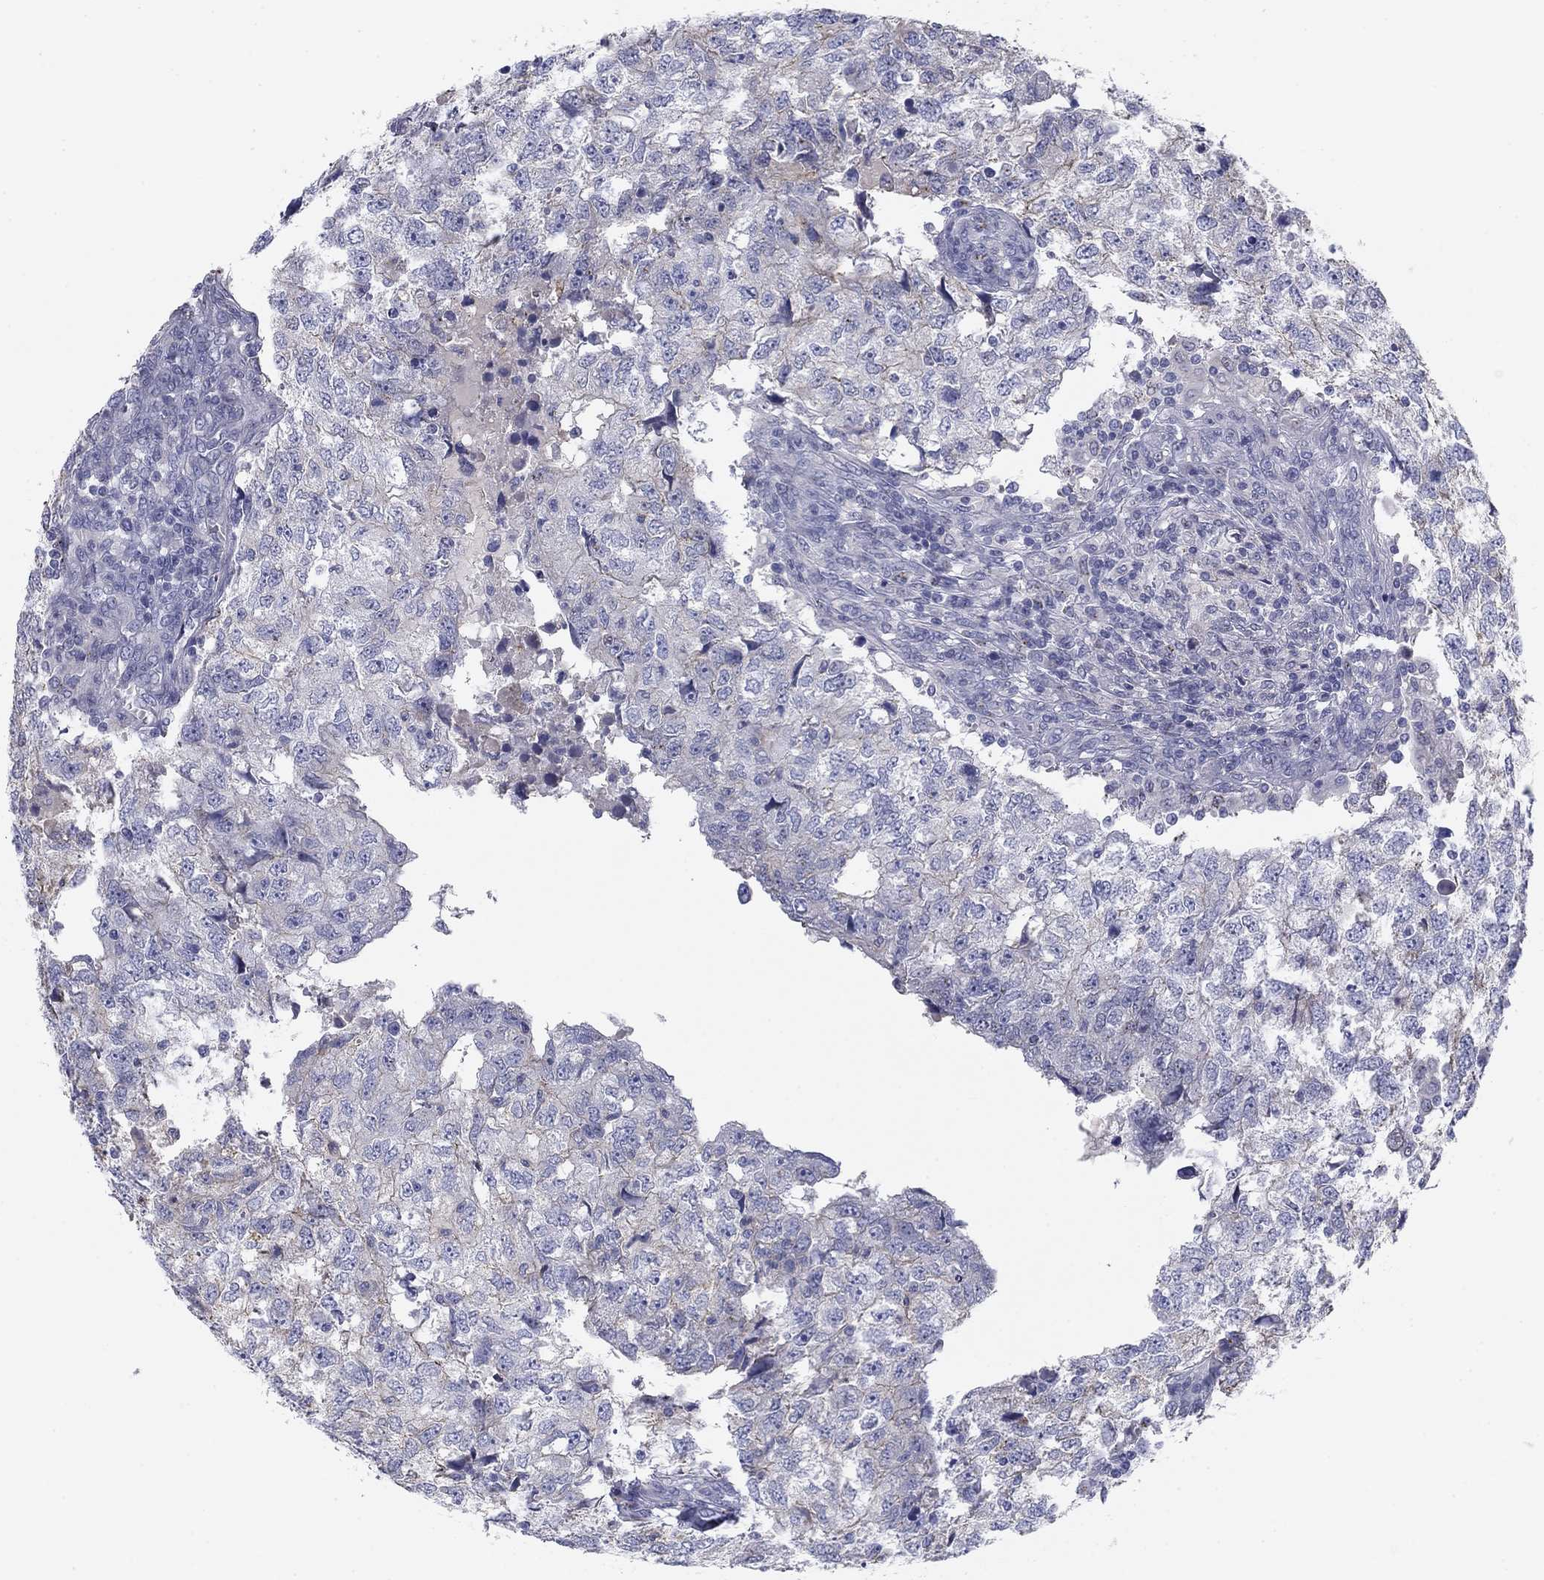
{"staining": {"intensity": "weak", "quantity": "25%-75%", "location": "cytoplasmic/membranous"}, "tissue": "breast cancer", "cell_type": "Tumor cells", "image_type": "cancer", "snomed": [{"axis": "morphology", "description": "Duct carcinoma"}, {"axis": "topography", "description": "Breast"}], "caption": "Weak cytoplasmic/membranous positivity for a protein is present in approximately 25%-75% of tumor cells of breast cancer using immunohistochemistry (IHC).", "gene": "SEPTIN3", "patient": {"sex": "female", "age": 30}}